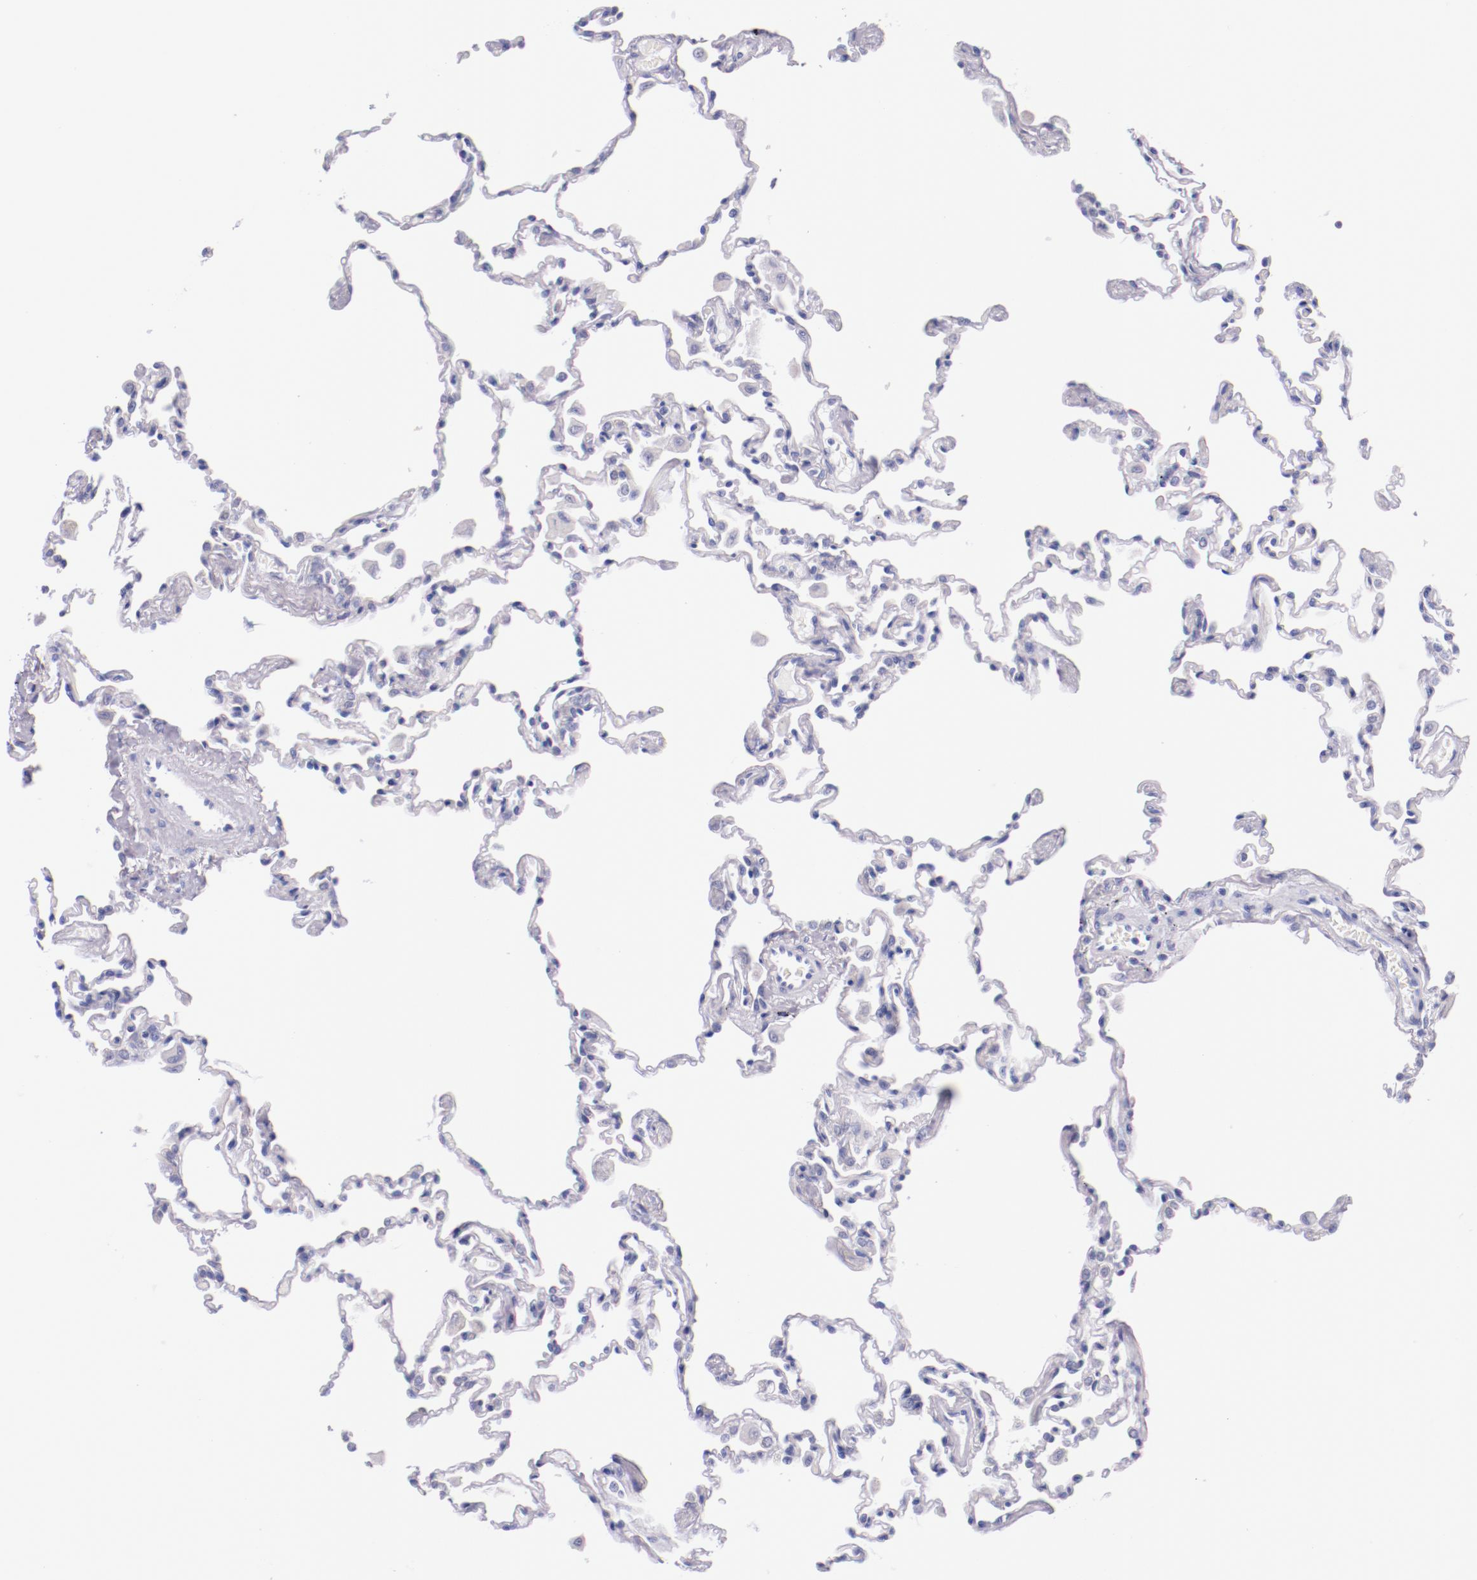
{"staining": {"intensity": "negative", "quantity": "none", "location": "none"}, "tissue": "lung", "cell_type": "Alveolar cells", "image_type": "normal", "snomed": [{"axis": "morphology", "description": "Normal tissue, NOS"}, {"axis": "topography", "description": "Lung"}], "caption": "Lung stained for a protein using immunohistochemistry (IHC) displays no expression alveolar cells.", "gene": "IRF4", "patient": {"sex": "male", "age": 59}}